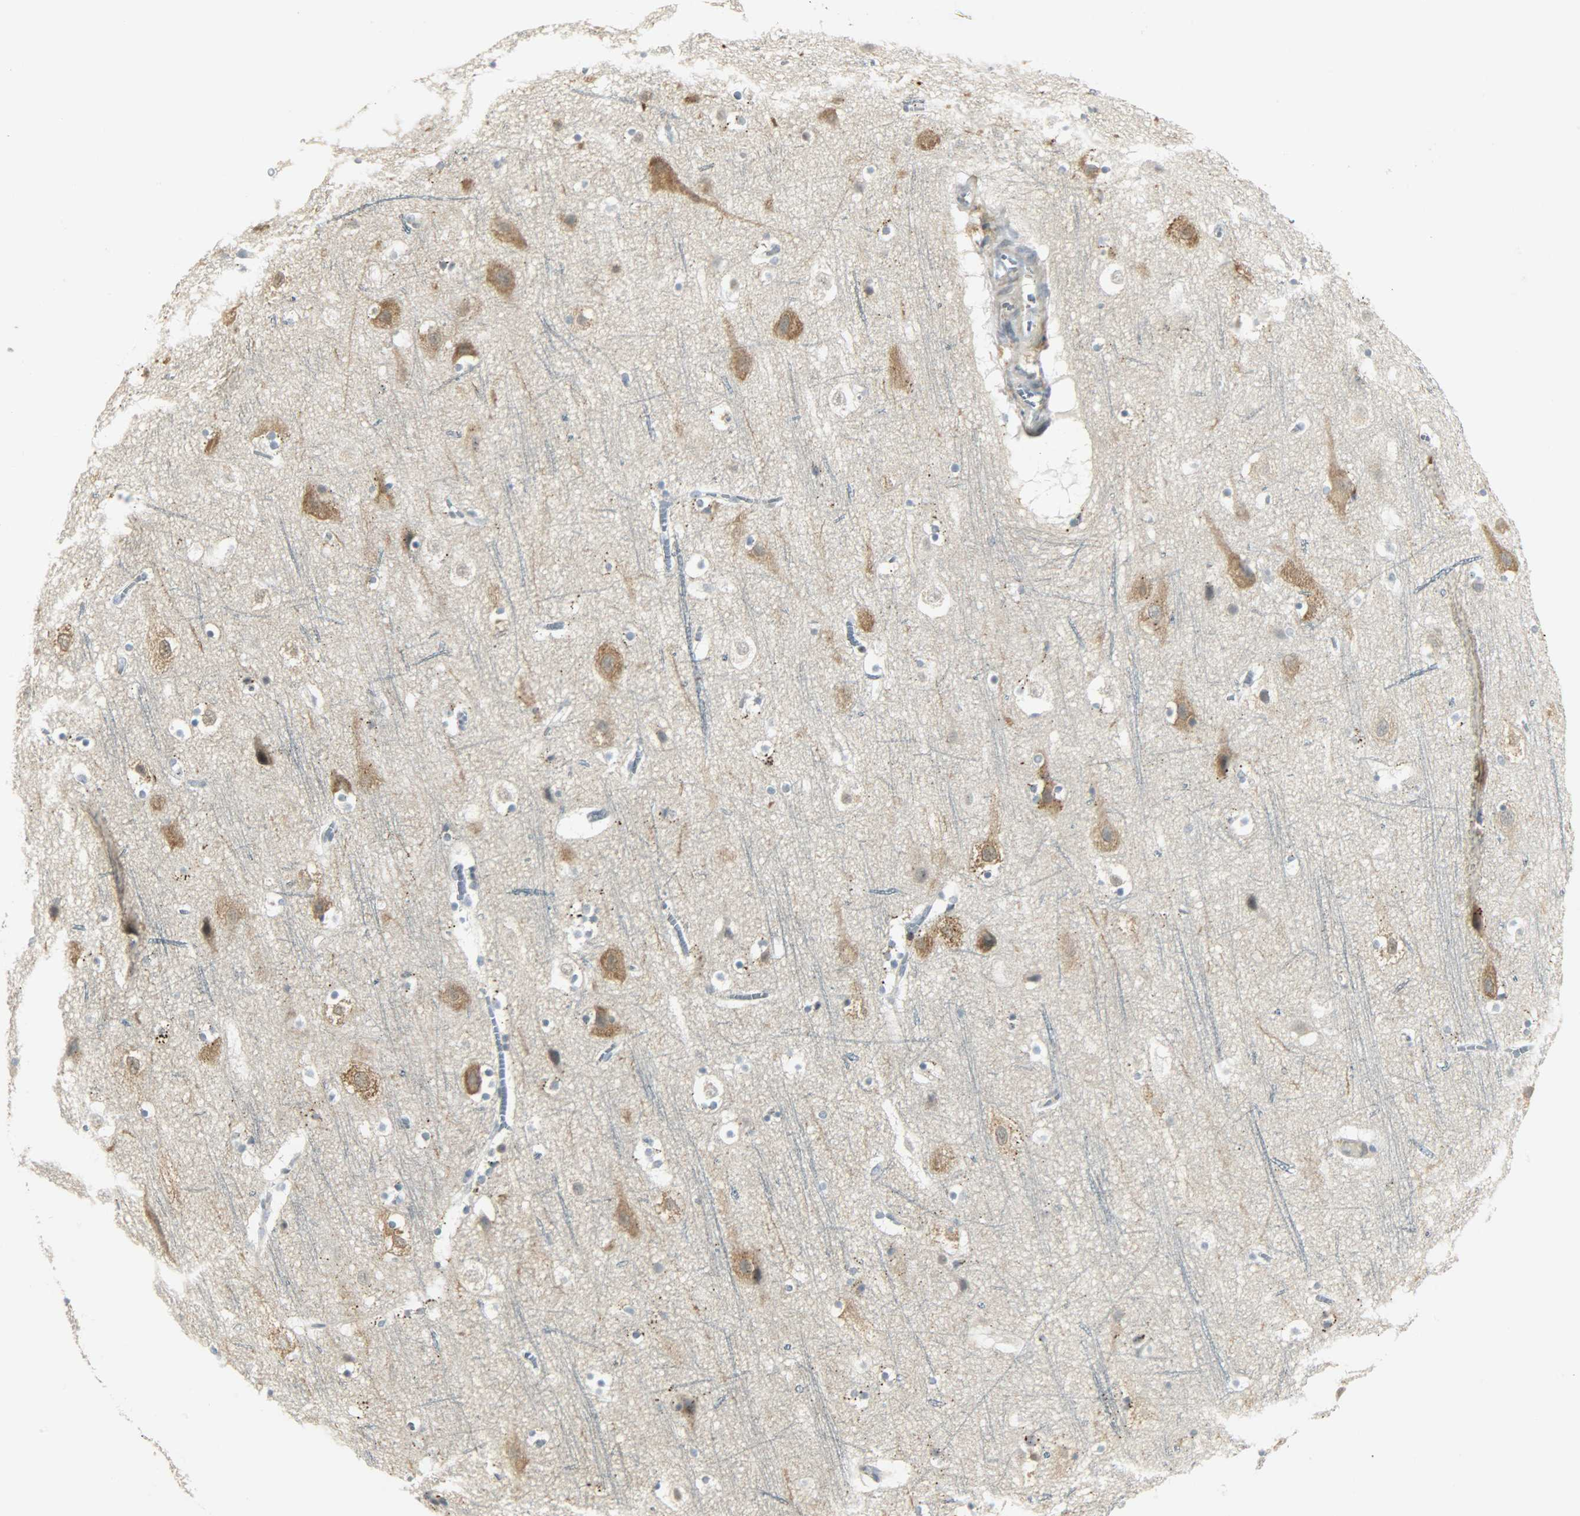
{"staining": {"intensity": "negative", "quantity": "none", "location": "none"}, "tissue": "cerebral cortex", "cell_type": "Endothelial cells", "image_type": "normal", "snomed": [{"axis": "morphology", "description": "Normal tissue, NOS"}, {"axis": "topography", "description": "Cerebral cortex"}], "caption": "This is an IHC micrograph of unremarkable human cerebral cortex. There is no positivity in endothelial cells.", "gene": "CD4", "patient": {"sex": "male", "age": 45}}